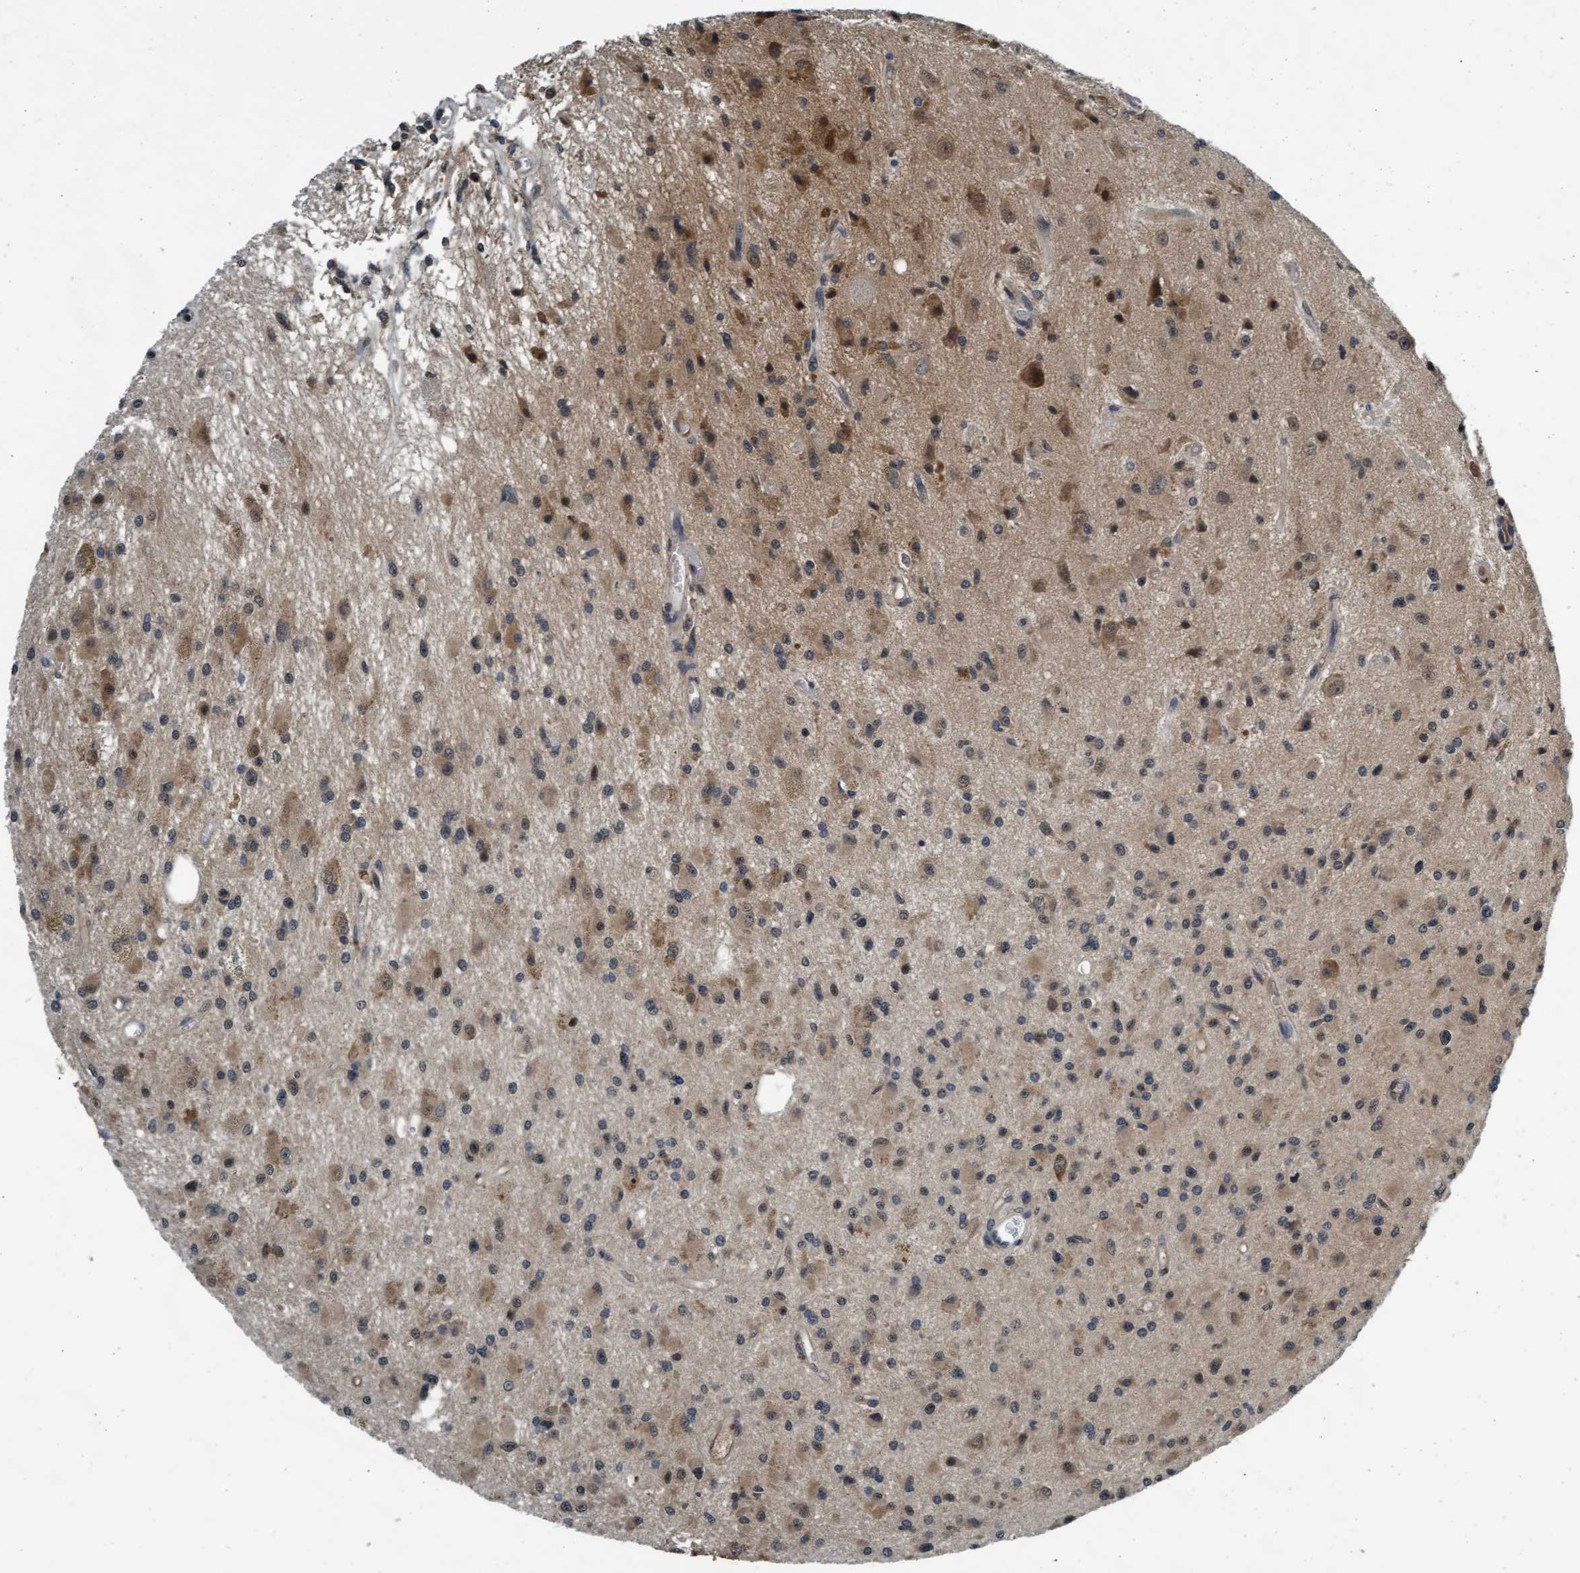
{"staining": {"intensity": "moderate", "quantity": "25%-75%", "location": "cytoplasmic/membranous"}, "tissue": "glioma", "cell_type": "Tumor cells", "image_type": "cancer", "snomed": [{"axis": "morphology", "description": "Glioma, malignant, Low grade"}, {"axis": "topography", "description": "Brain"}], "caption": "A micrograph showing moderate cytoplasmic/membranous positivity in about 25%-75% of tumor cells in low-grade glioma (malignant), as visualized by brown immunohistochemical staining.", "gene": "WASF1", "patient": {"sex": "male", "age": 58}}